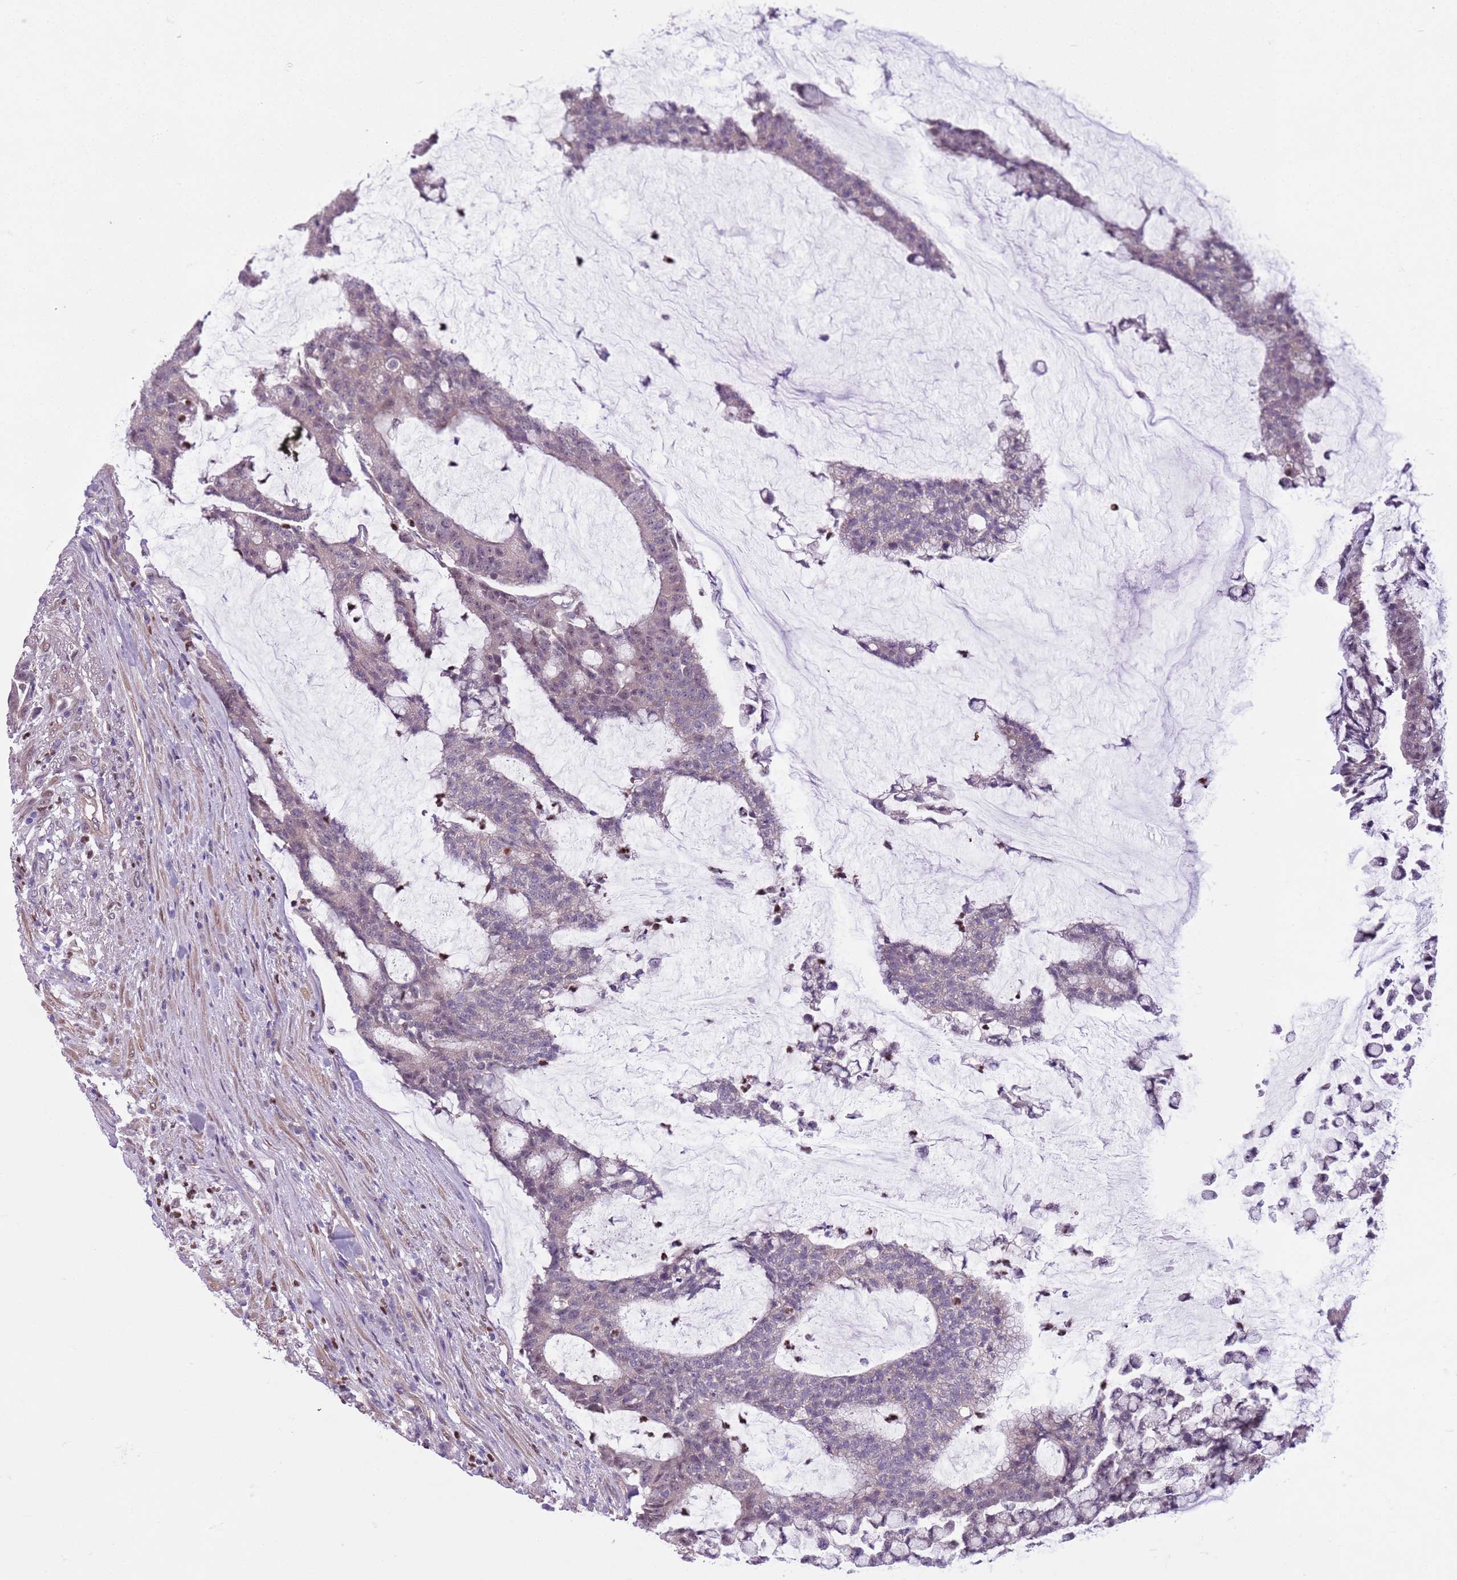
{"staining": {"intensity": "negative", "quantity": "none", "location": "none"}, "tissue": "colorectal cancer", "cell_type": "Tumor cells", "image_type": "cancer", "snomed": [{"axis": "morphology", "description": "Adenocarcinoma, NOS"}, {"axis": "topography", "description": "Colon"}], "caption": "There is no significant positivity in tumor cells of colorectal adenocarcinoma.", "gene": "ADCY7", "patient": {"sex": "female", "age": 84}}